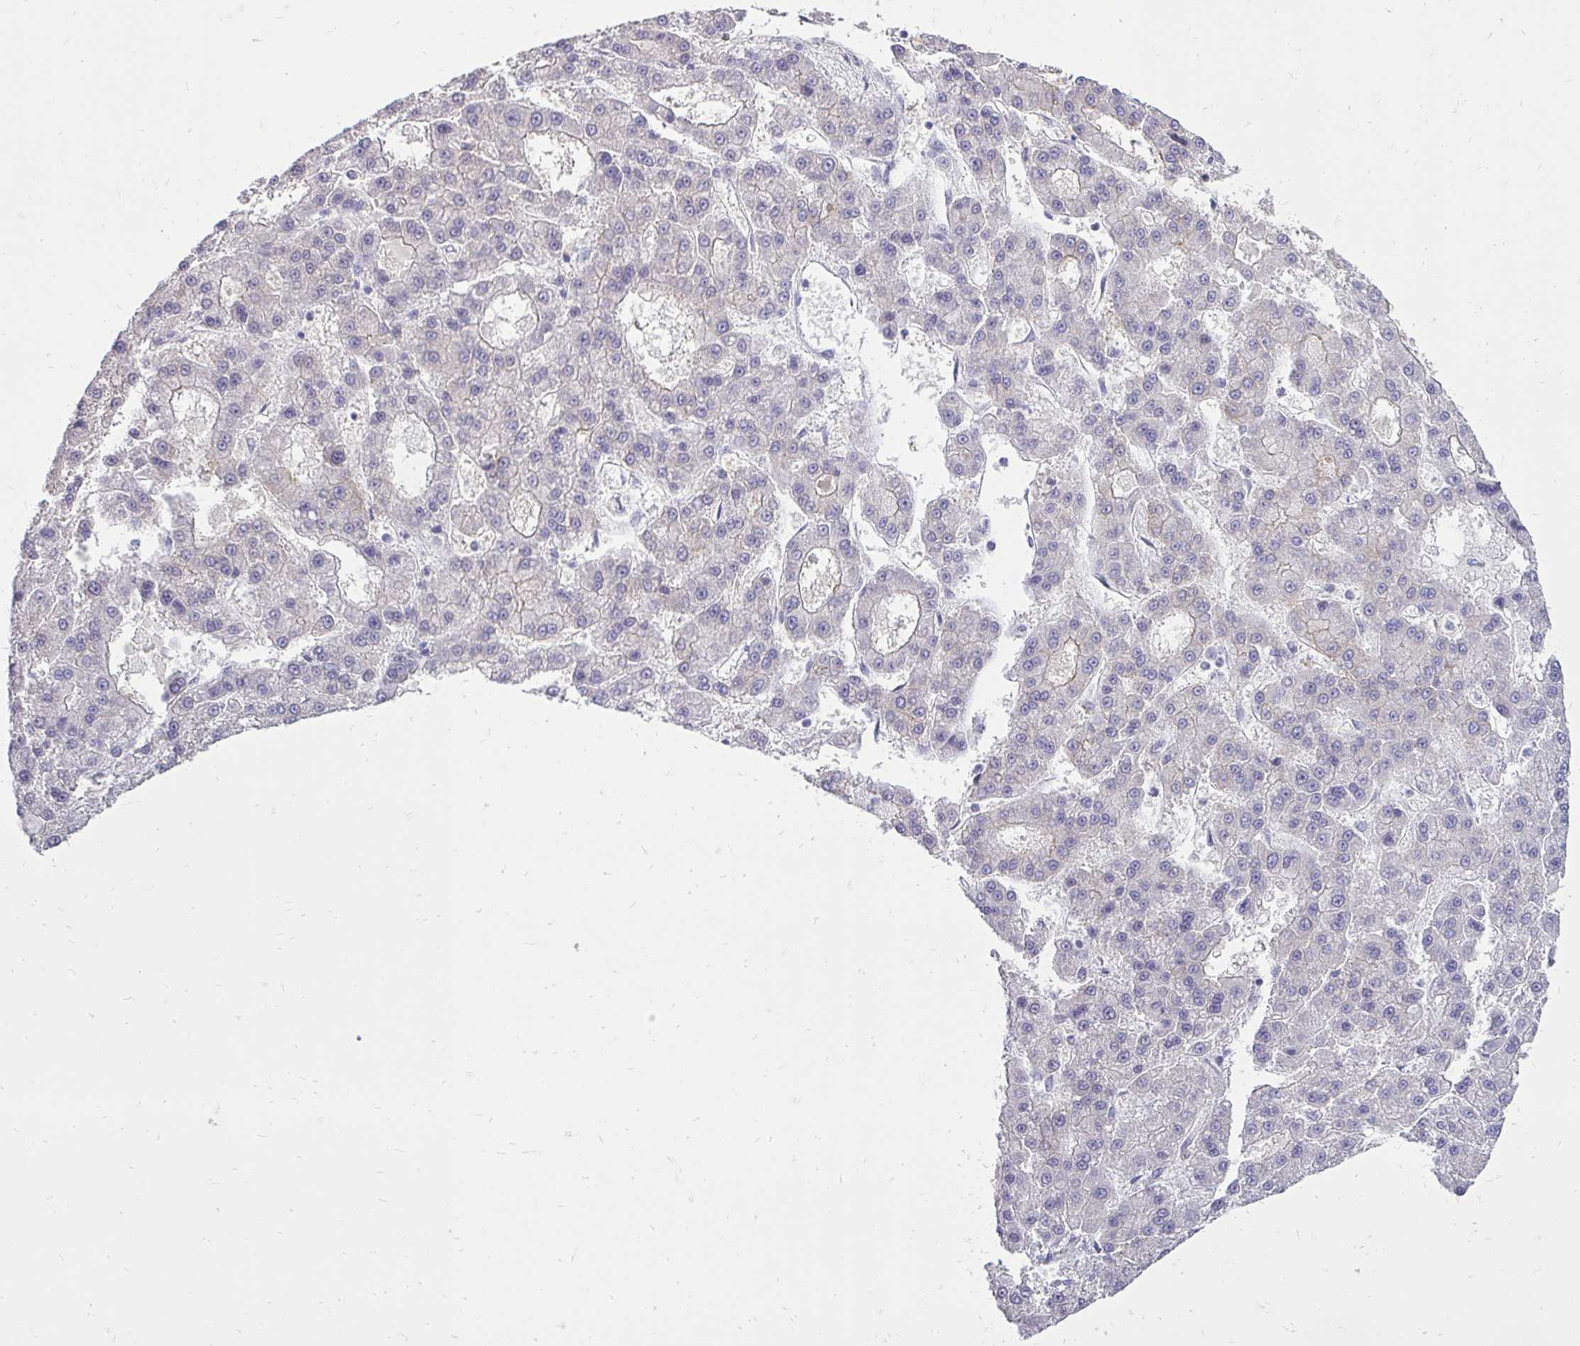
{"staining": {"intensity": "negative", "quantity": "none", "location": "none"}, "tissue": "liver cancer", "cell_type": "Tumor cells", "image_type": "cancer", "snomed": [{"axis": "morphology", "description": "Carcinoma, Hepatocellular, NOS"}, {"axis": "topography", "description": "Liver"}], "caption": "An immunohistochemistry (IHC) image of liver cancer (hepatocellular carcinoma) is shown. There is no staining in tumor cells of liver cancer (hepatocellular carcinoma).", "gene": "SPTBN2", "patient": {"sex": "male", "age": 70}}